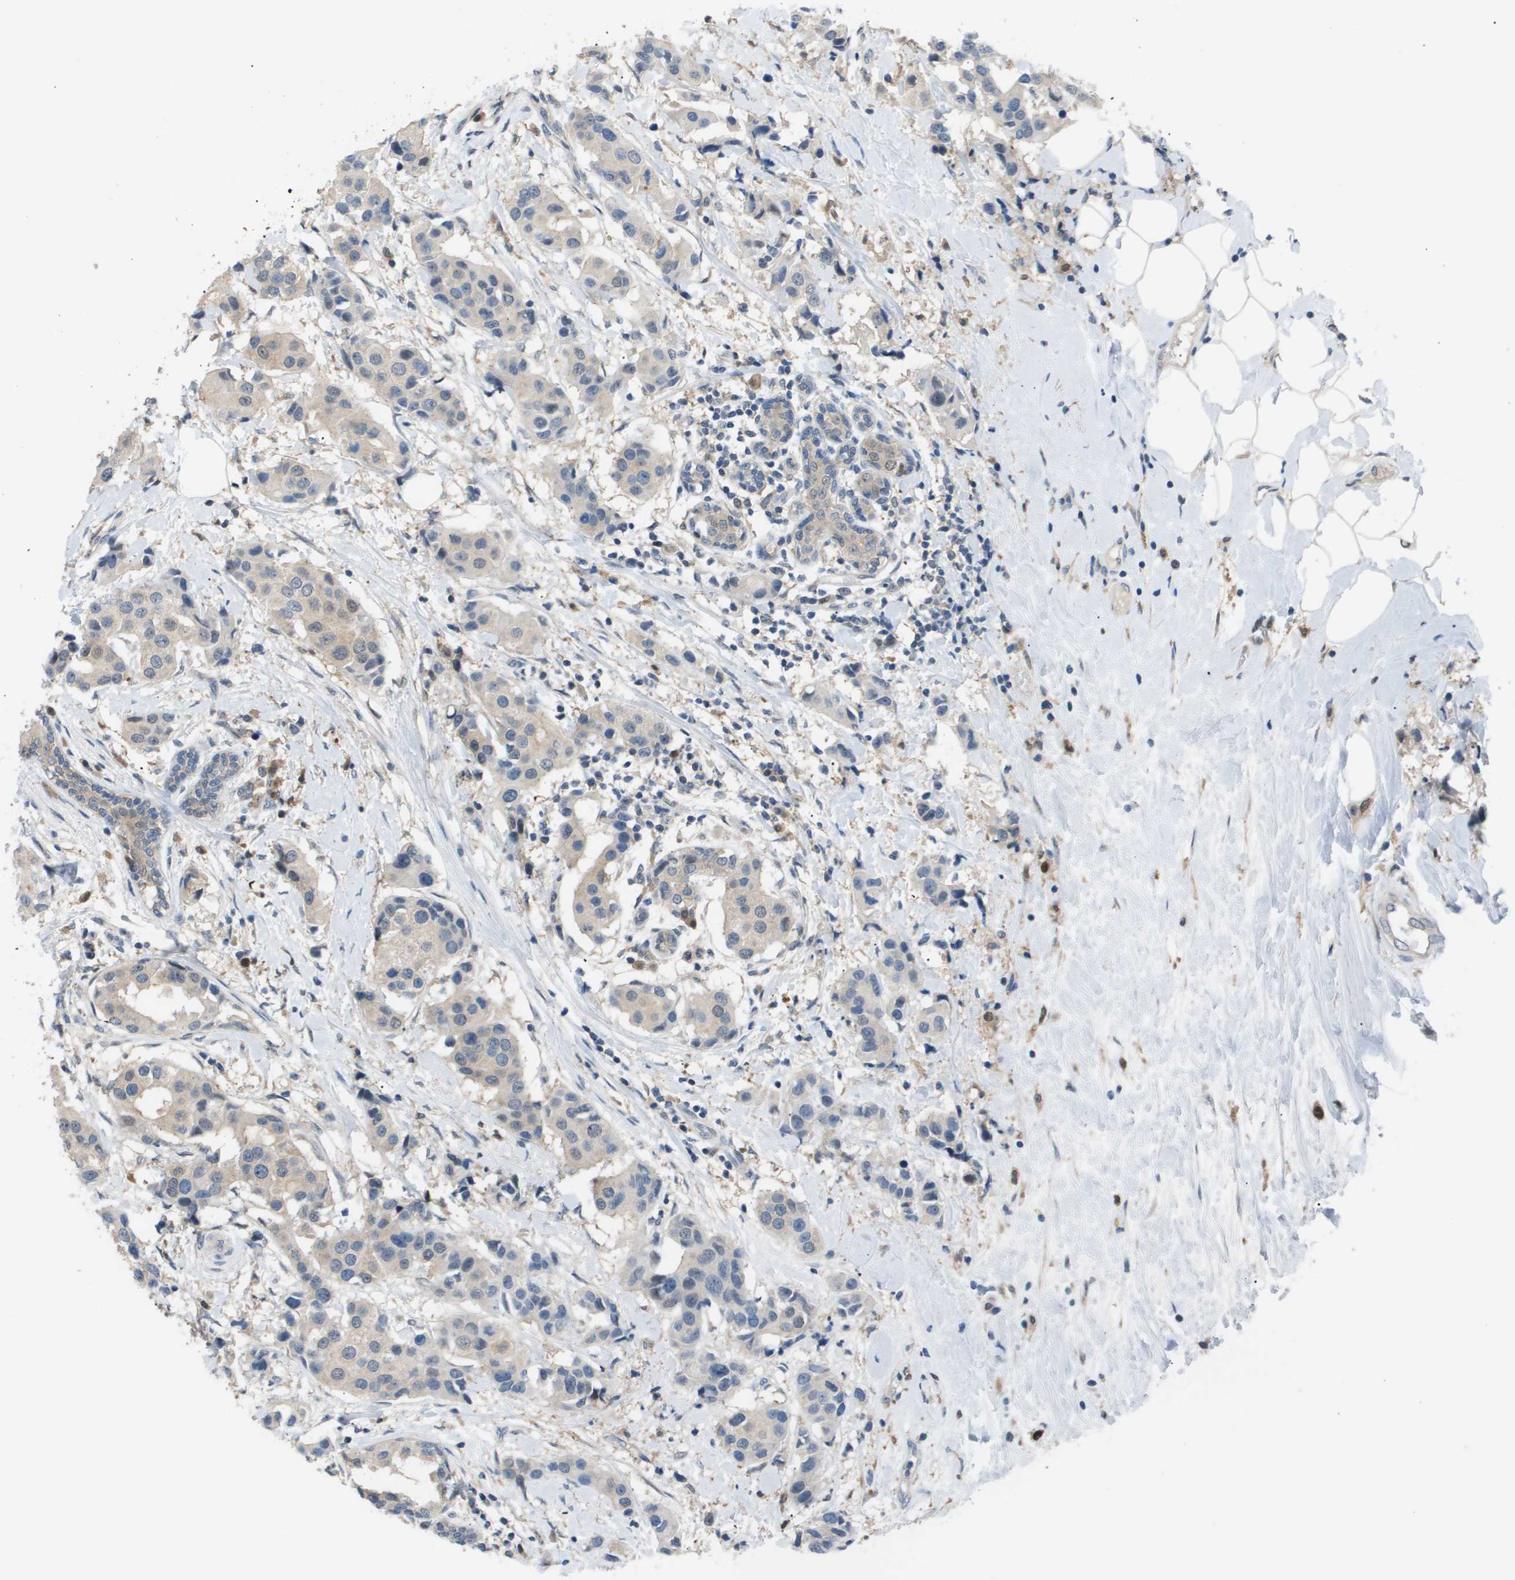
{"staining": {"intensity": "weak", "quantity": "25%-75%", "location": "cytoplasmic/membranous"}, "tissue": "breast cancer", "cell_type": "Tumor cells", "image_type": "cancer", "snomed": [{"axis": "morphology", "description": "Normal tissue, NOS"}, {"axis": "morphology", "description": "Duct carcinoma"}, {"axis": "topography", "description": "Breast"}], "caption": "This is an image of IHC staining of invasive ductal carcinoma (breast), which shows weak positivity in the cytoplasmic/membranous of tumor cells.", "gene": "AKR1A1", "patient": {"sex": "female", "age": 39}}